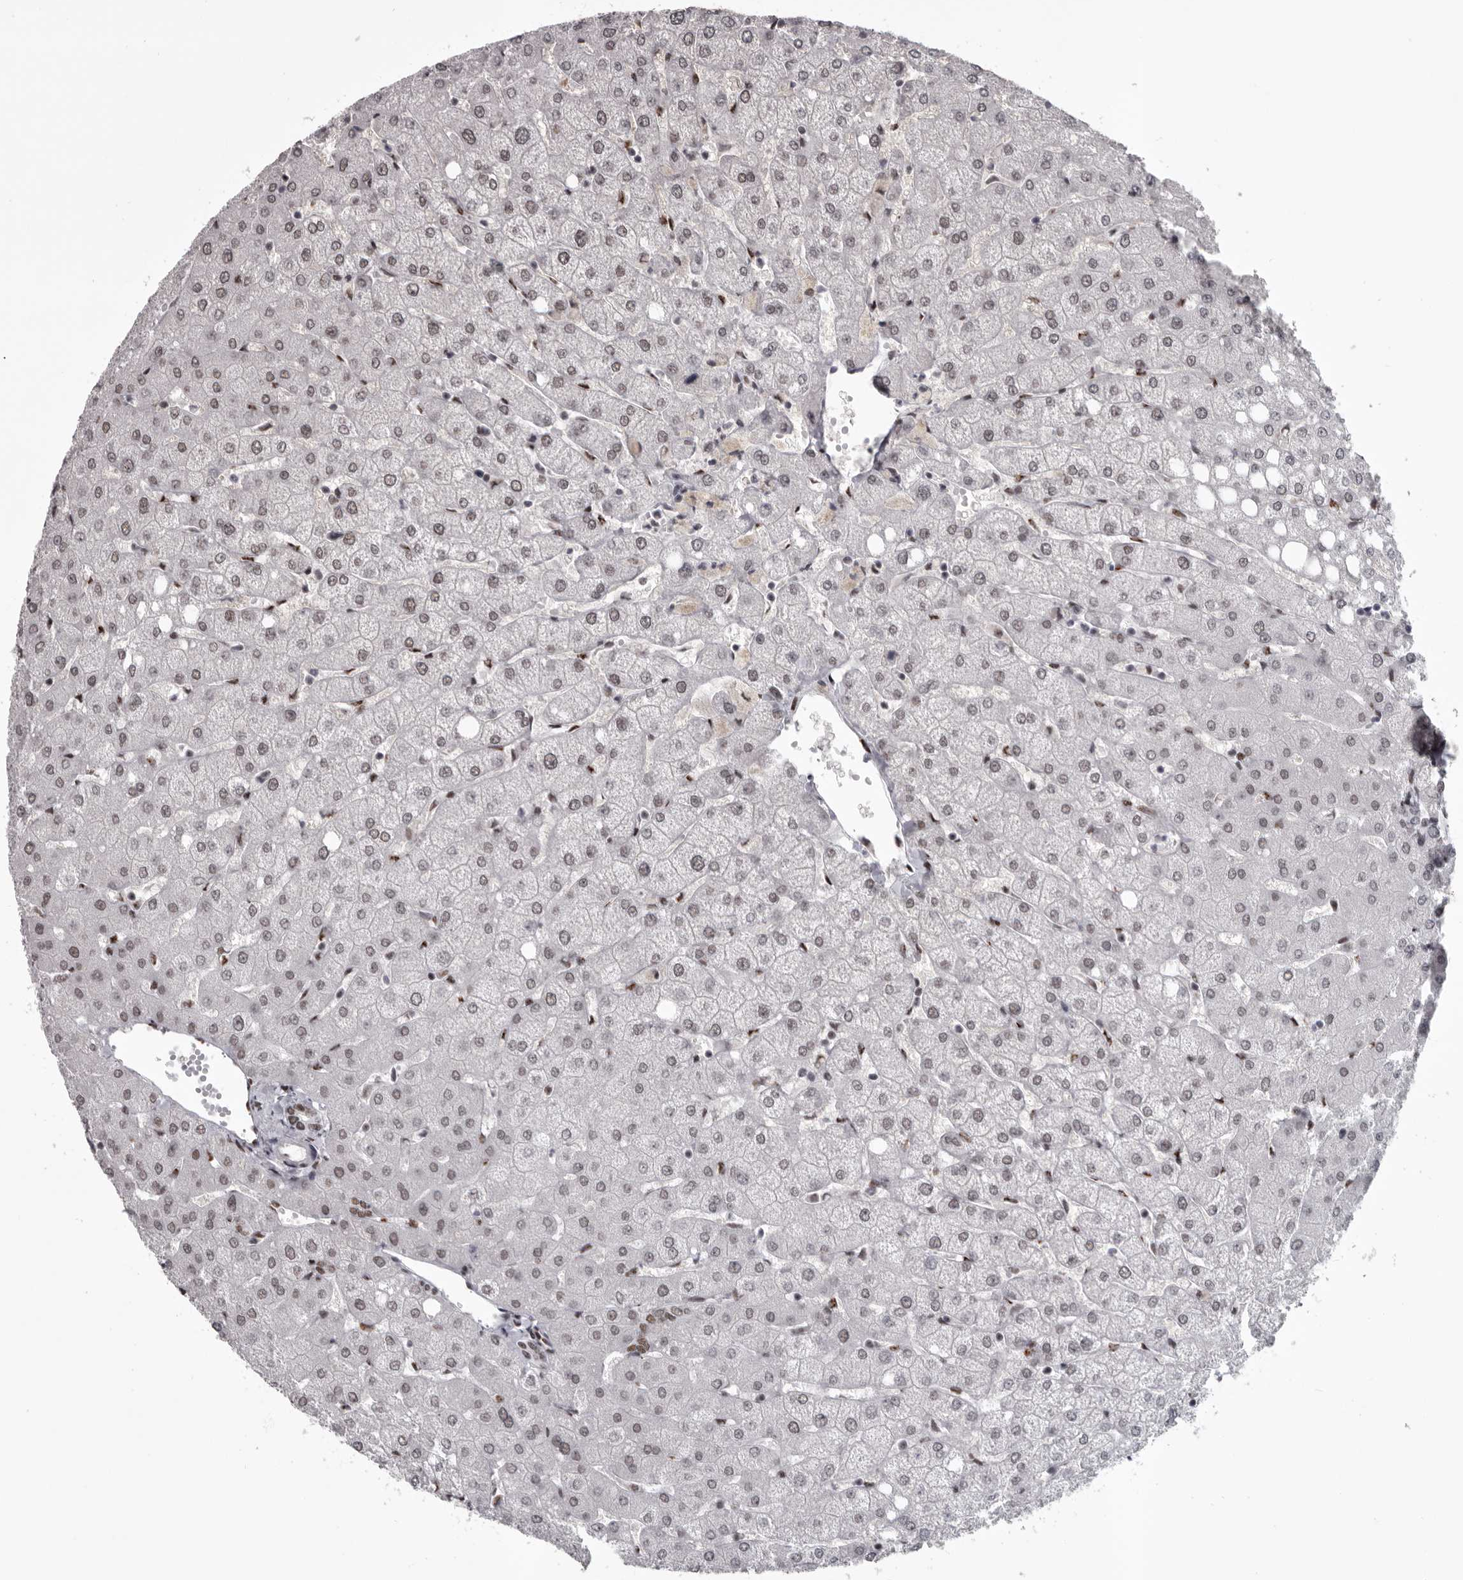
{"staining": {"intensity": "moderate", "quantity": ">75%", "location": "nuclear"}, "tissue": "liver", "cell_type": "Cholangiocytes", "image_type": "normal", "snomed": [{"axis": "morphology", "description": "Normal tissue, NOS"}, {"axis": "topography", "description": "Liver"}], "caption": "Moderate nuclear protein positivity is present in approximately >75% of cholangiocytes in liver.", "gene": "NUMA1", "patient": {"sex": "female", "age": 54}}